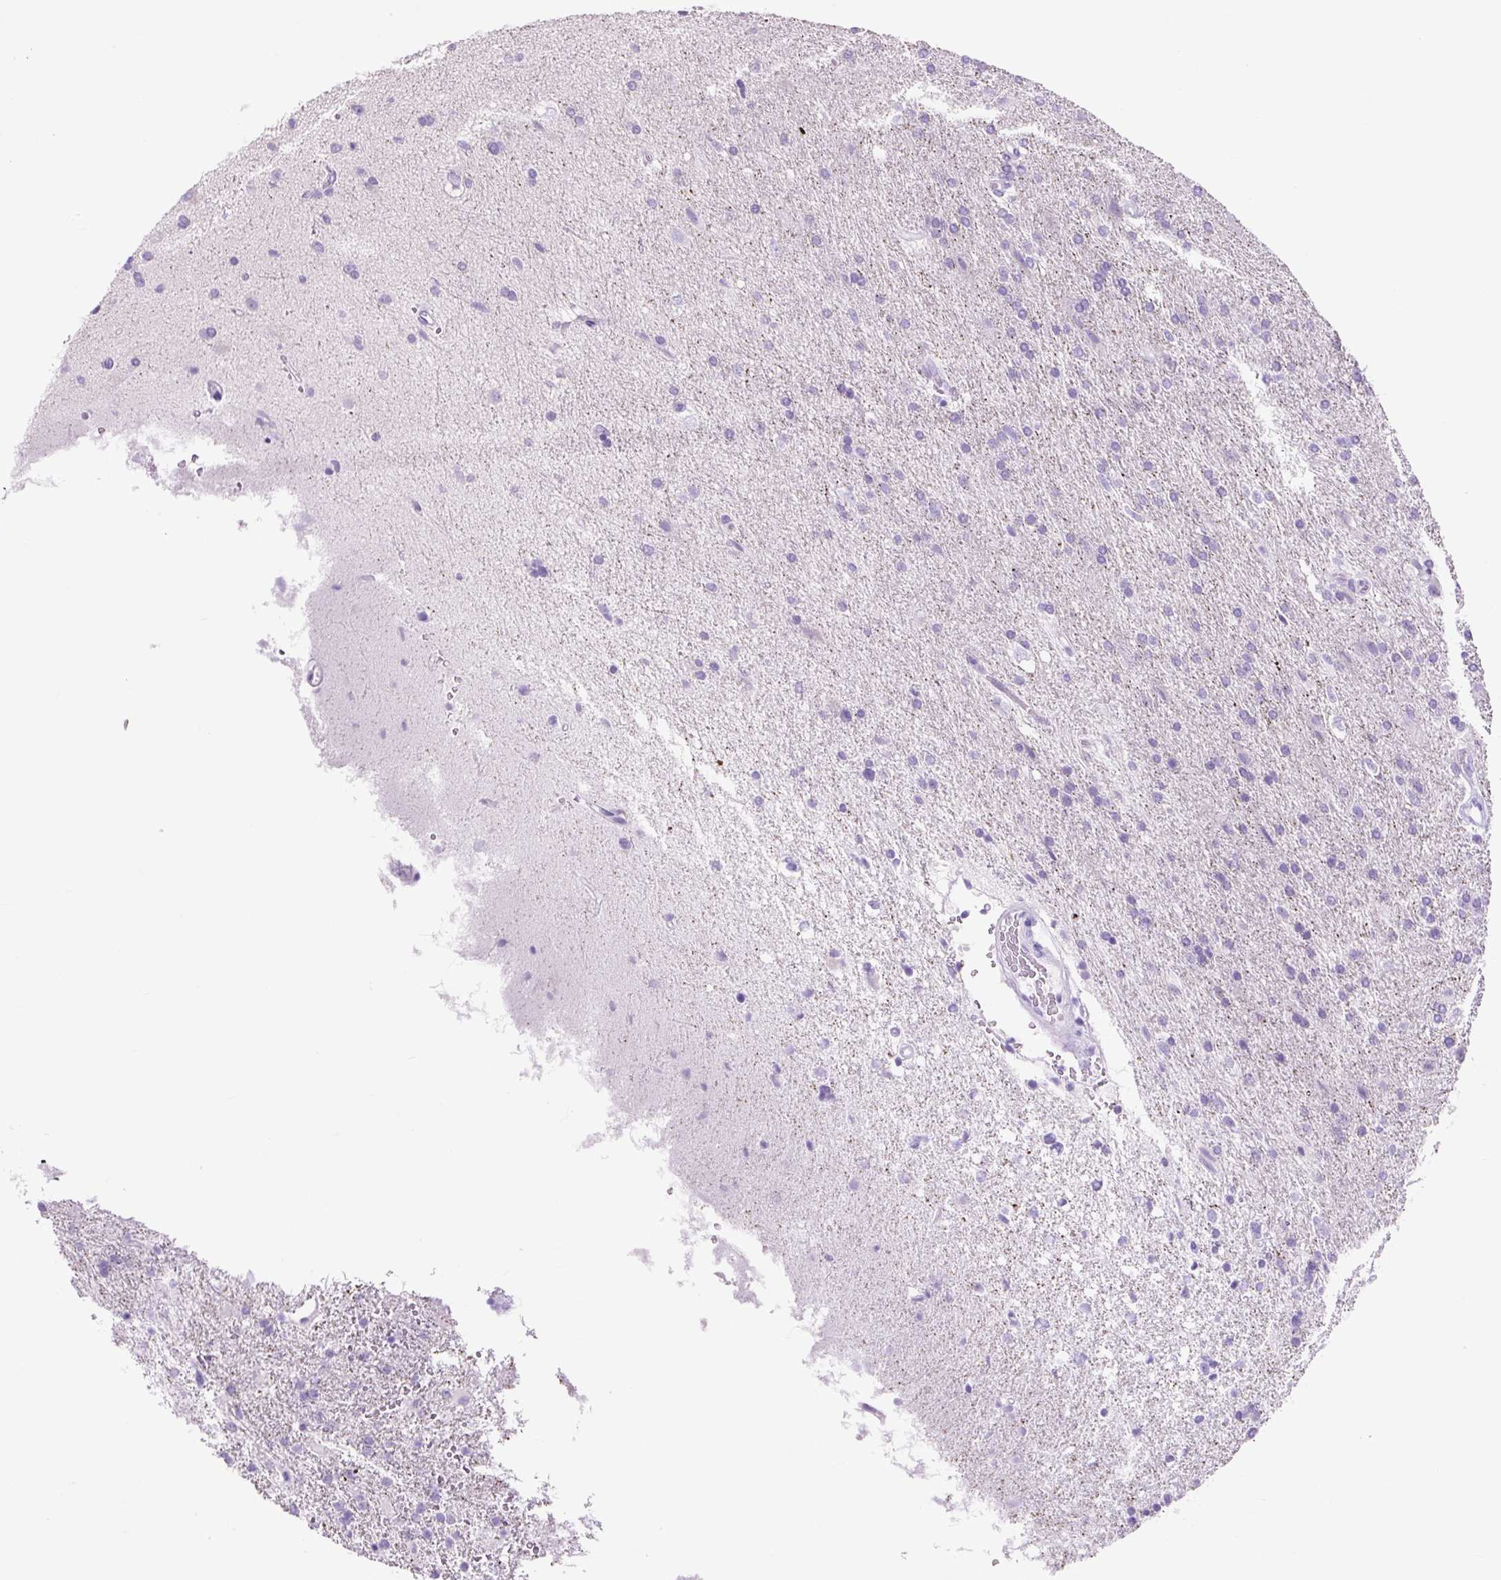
{"staining": {"intensity": "negative", "quantity": "none", "location": "none"}, "tissue": "glioma", "cell_type": "Tumor cells", "image_type": "cancer", "snomed": [{"axis": "morphology", "description": "Glioma, malignant, High grade"}, {"axis": "topography", "description": "Brain"}], "caption": "An image of glioma stained for a protein reveals no brown staining in tumor cells. Brightfield microscopy of immunohistochemistry stained with DAB (brown) and hematoxylin (blue), captured at high magnification.", "gene": "OR10A7", "patient": {"sex": "male", "age": 56}}